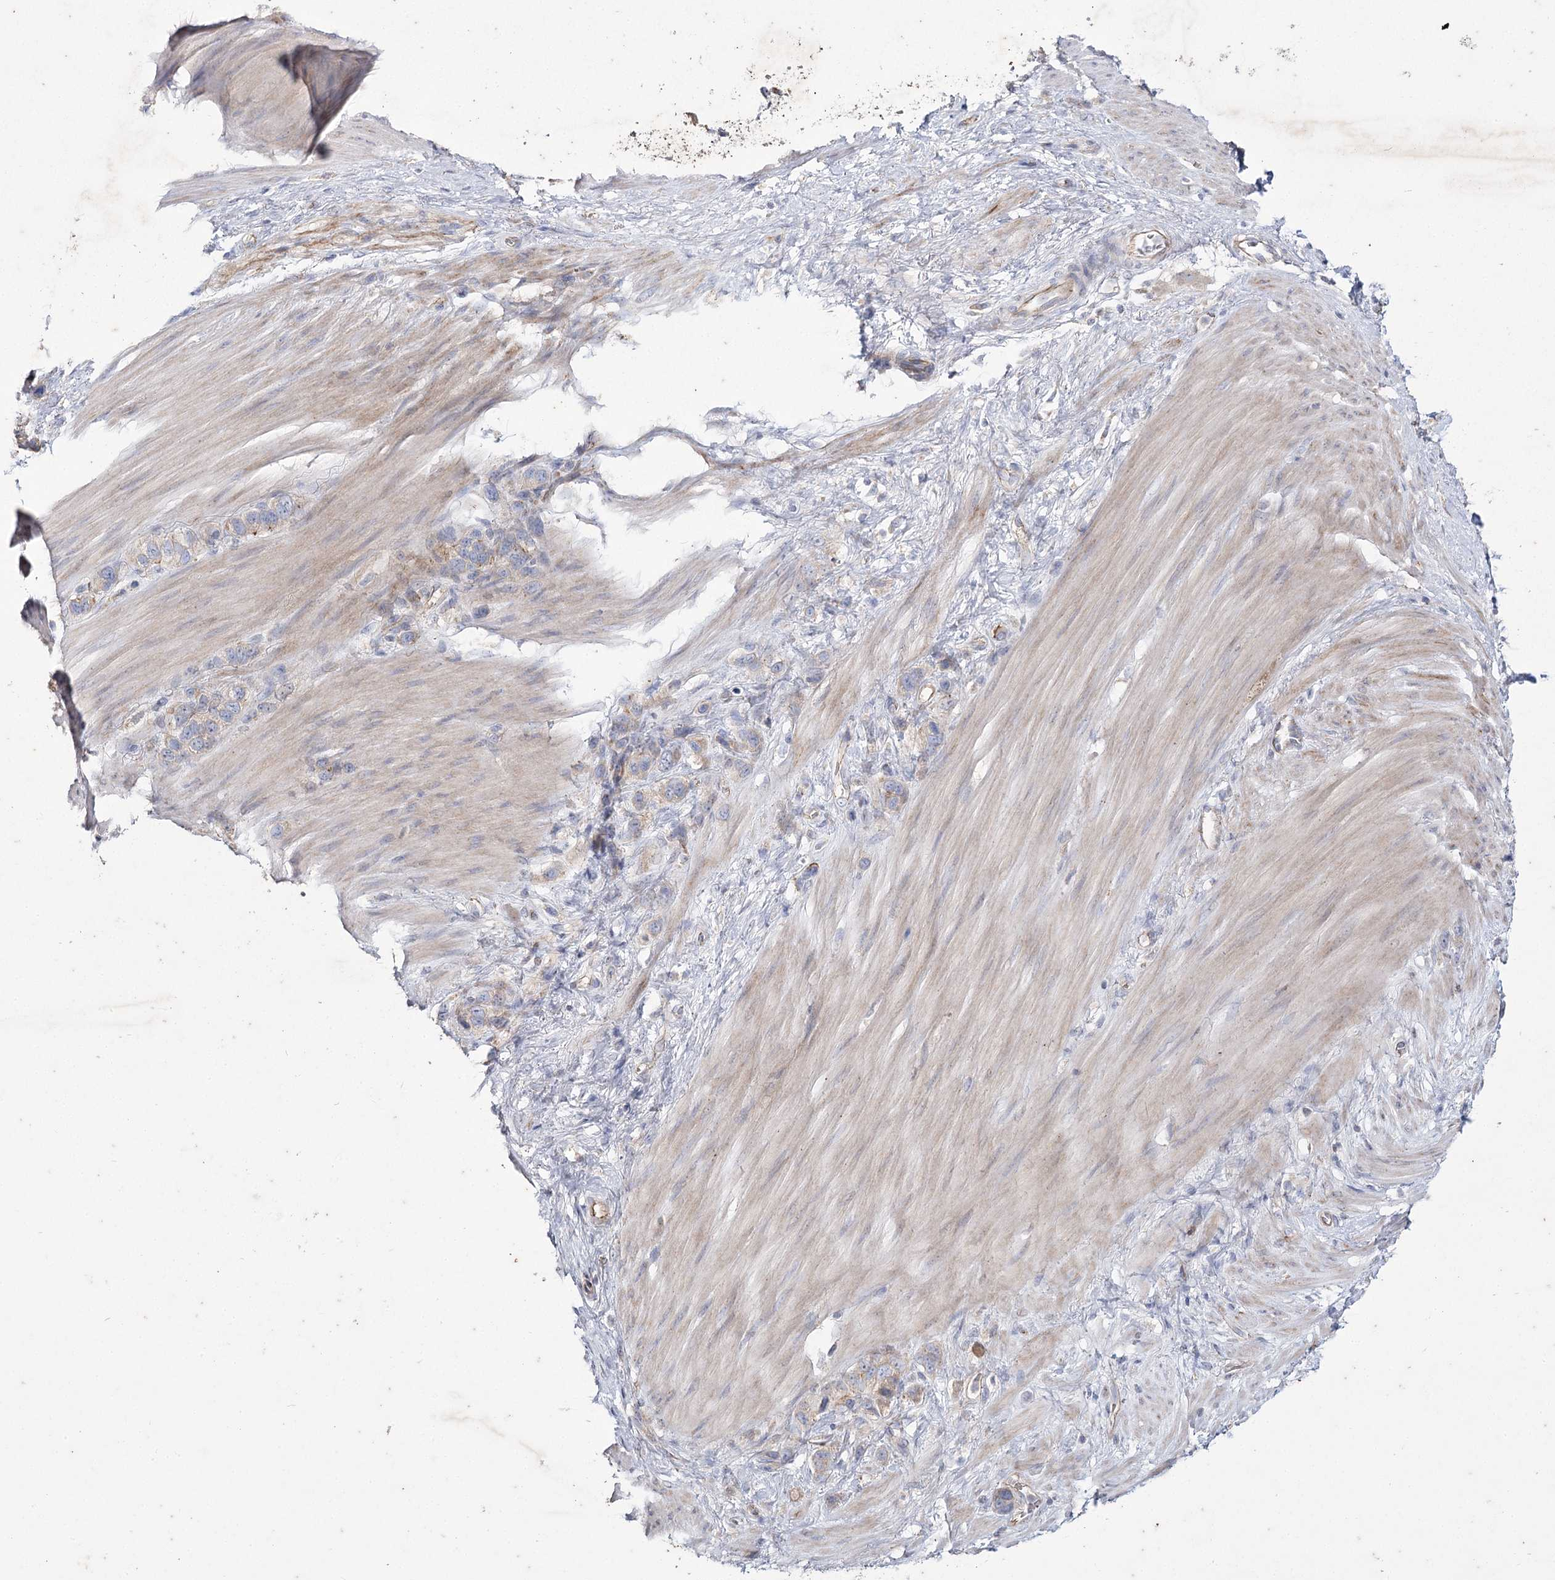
{"staining": {"intensity": "weak", "quantity": "<25%", "location": "cytoplasmic/membranous"}, "tissue": "stomach cancer", "cell_type": "Tumor cells", "image_type": "cancer", "snomed": [{"axis": "morphology", "description": "Adenocarcinoma, NOS"}, {"axis": "morphology", "description": "Adenocarcinoma, High grade"}, {"axis": "topography", "description": "Stomach, upper"}, {"axis": "topography", "description": "Stomach, lower"}], "caption": "Immunohistochemistry (IHC) of stomach adenocarcinoma exhibits no staining in tumor cells.", "gene": "LDLRAD3", "patient": {"sex": "female", "age": 65}}